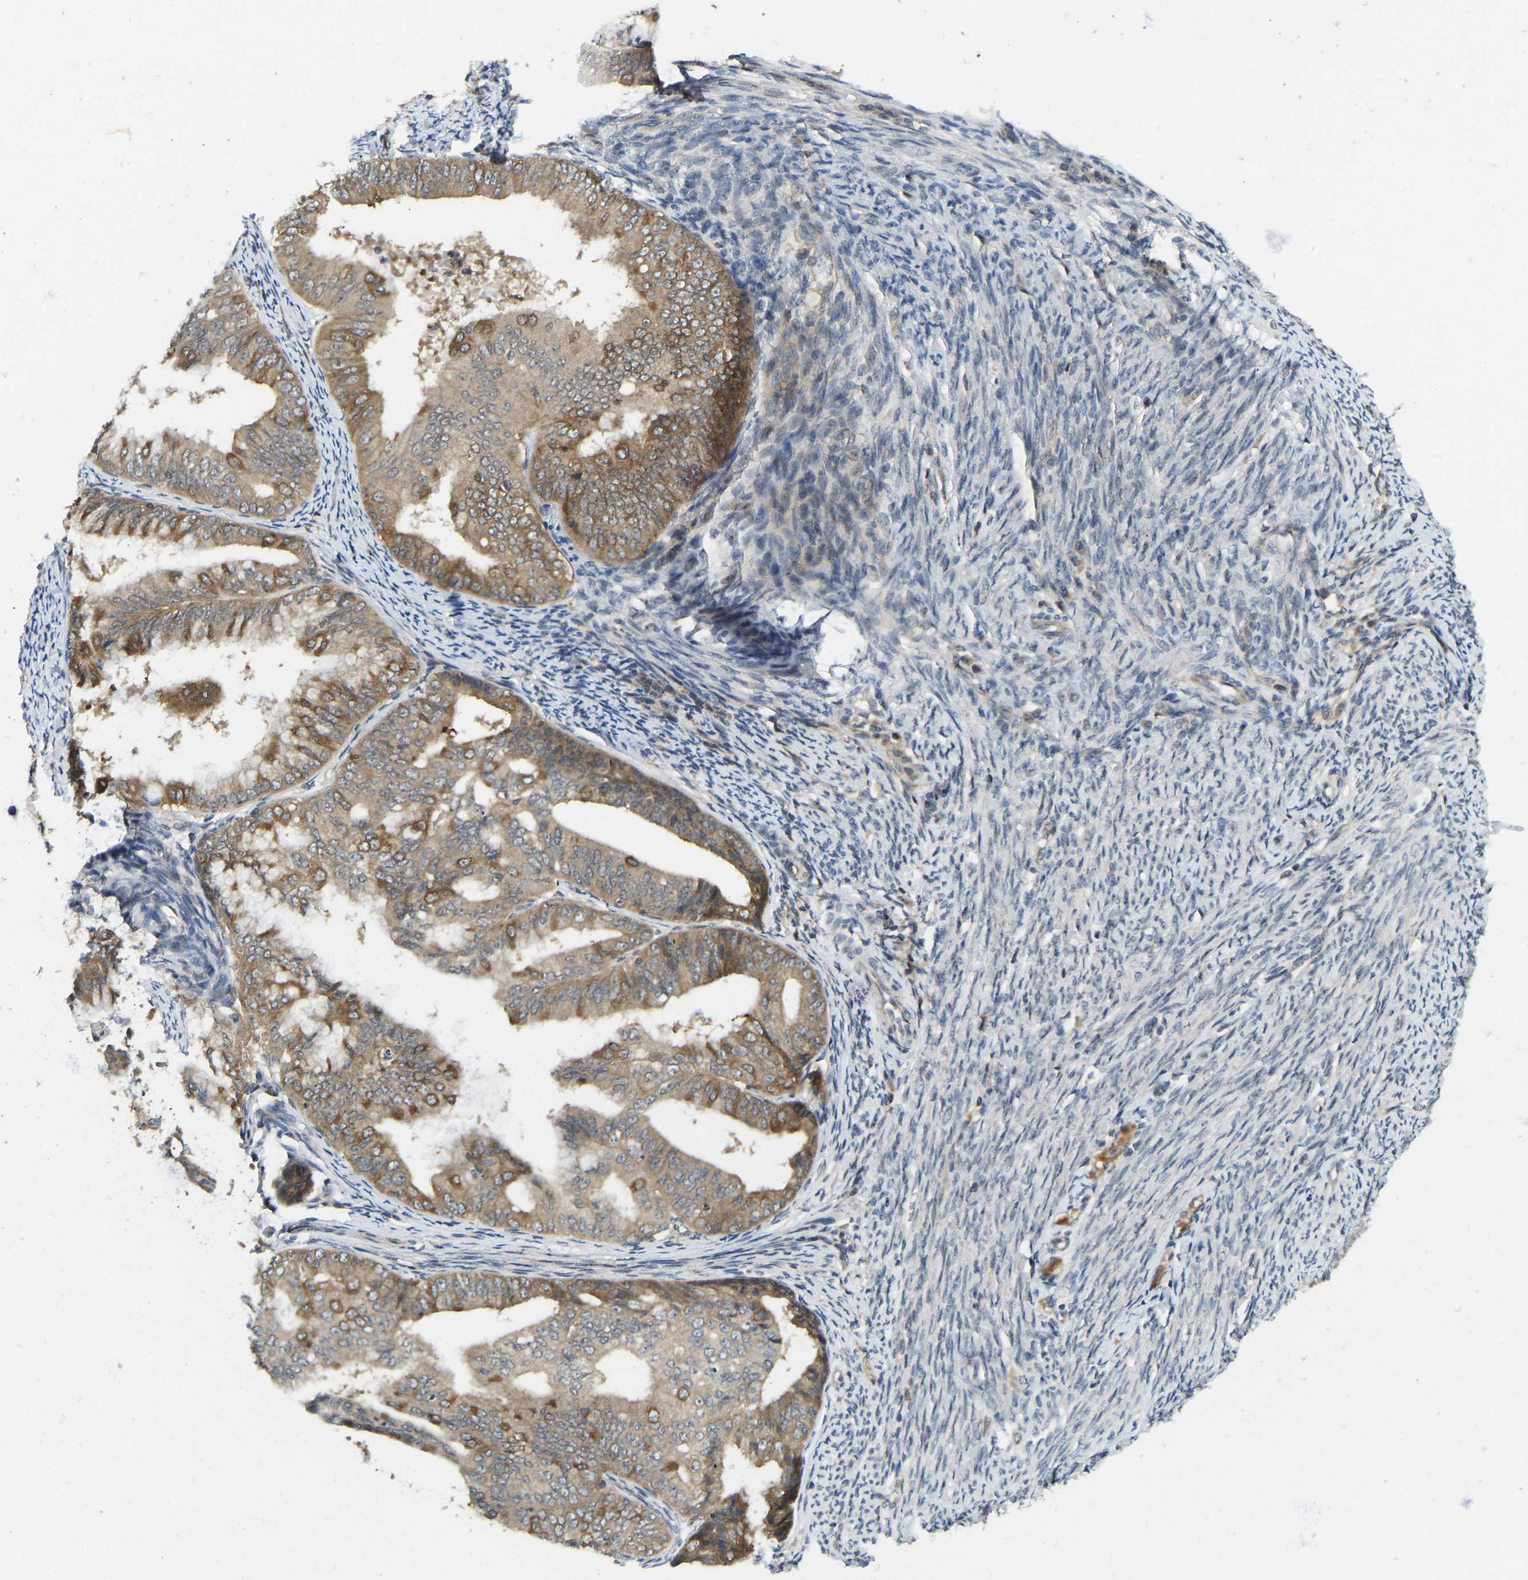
{"staining": {"intensity": "moderate", "quantity": ">75%", "location": "cytoplasmic/membranous"}, "tissue": "endometrial cancer", "cell_type": "Tumor cells", "image_type": "cancer", "snomed": [{"axis": "morphology", "description": "Adenocarcinoma, NOS"}, {"axis": "topography", "description": "Endometrium"}], "caption": "Protein analysis of endometrial cancer tissue demonstrates moderate cytoplasmic/membranous positivity in approximately >75% of tumor cells.", "gene": "NDRG3", "patient": {"sex": "female", "age": 63}}